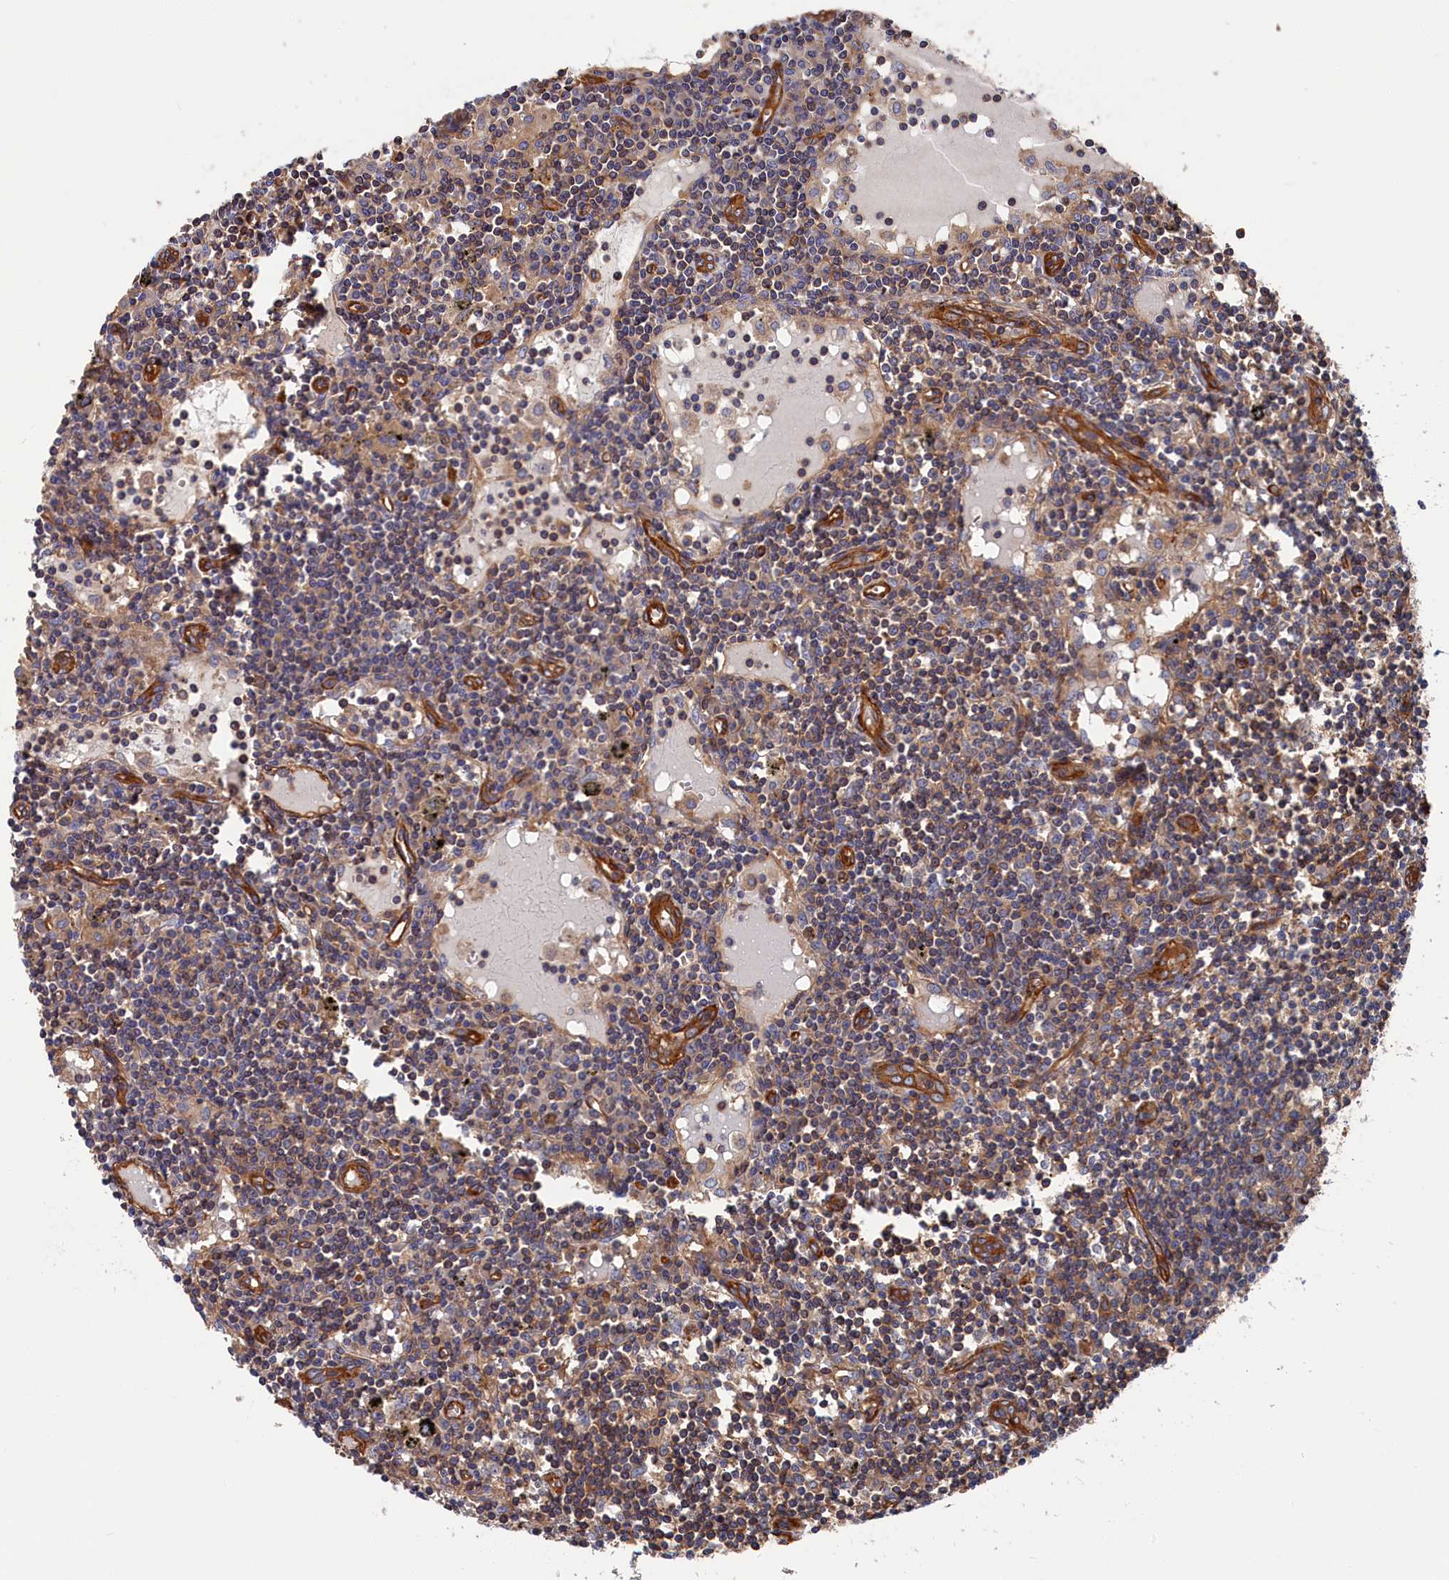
{"staining": {"intensity": "weak", "quantity": "<25%", "location": "cytoplasmic/membranous"}, "tissue": "lymph node", "cell_type": "Germinal center cells", "image_type": "normal", "snomed": [{"axis": "morphology", "description": "Normal tissue, NOS"}, {"axis": "topography", "description": "Lymph node"}], "caption": "Immunohistochemistry (IHC) histopathology image of unremarkable lymph node: human lymph node stained with DAB (3,3'-diaminobenzidine) reveals no significant protein positivity in germinal center cells.", "gene": "LDHD", "patient": {"sex": "male", "age": 74}}